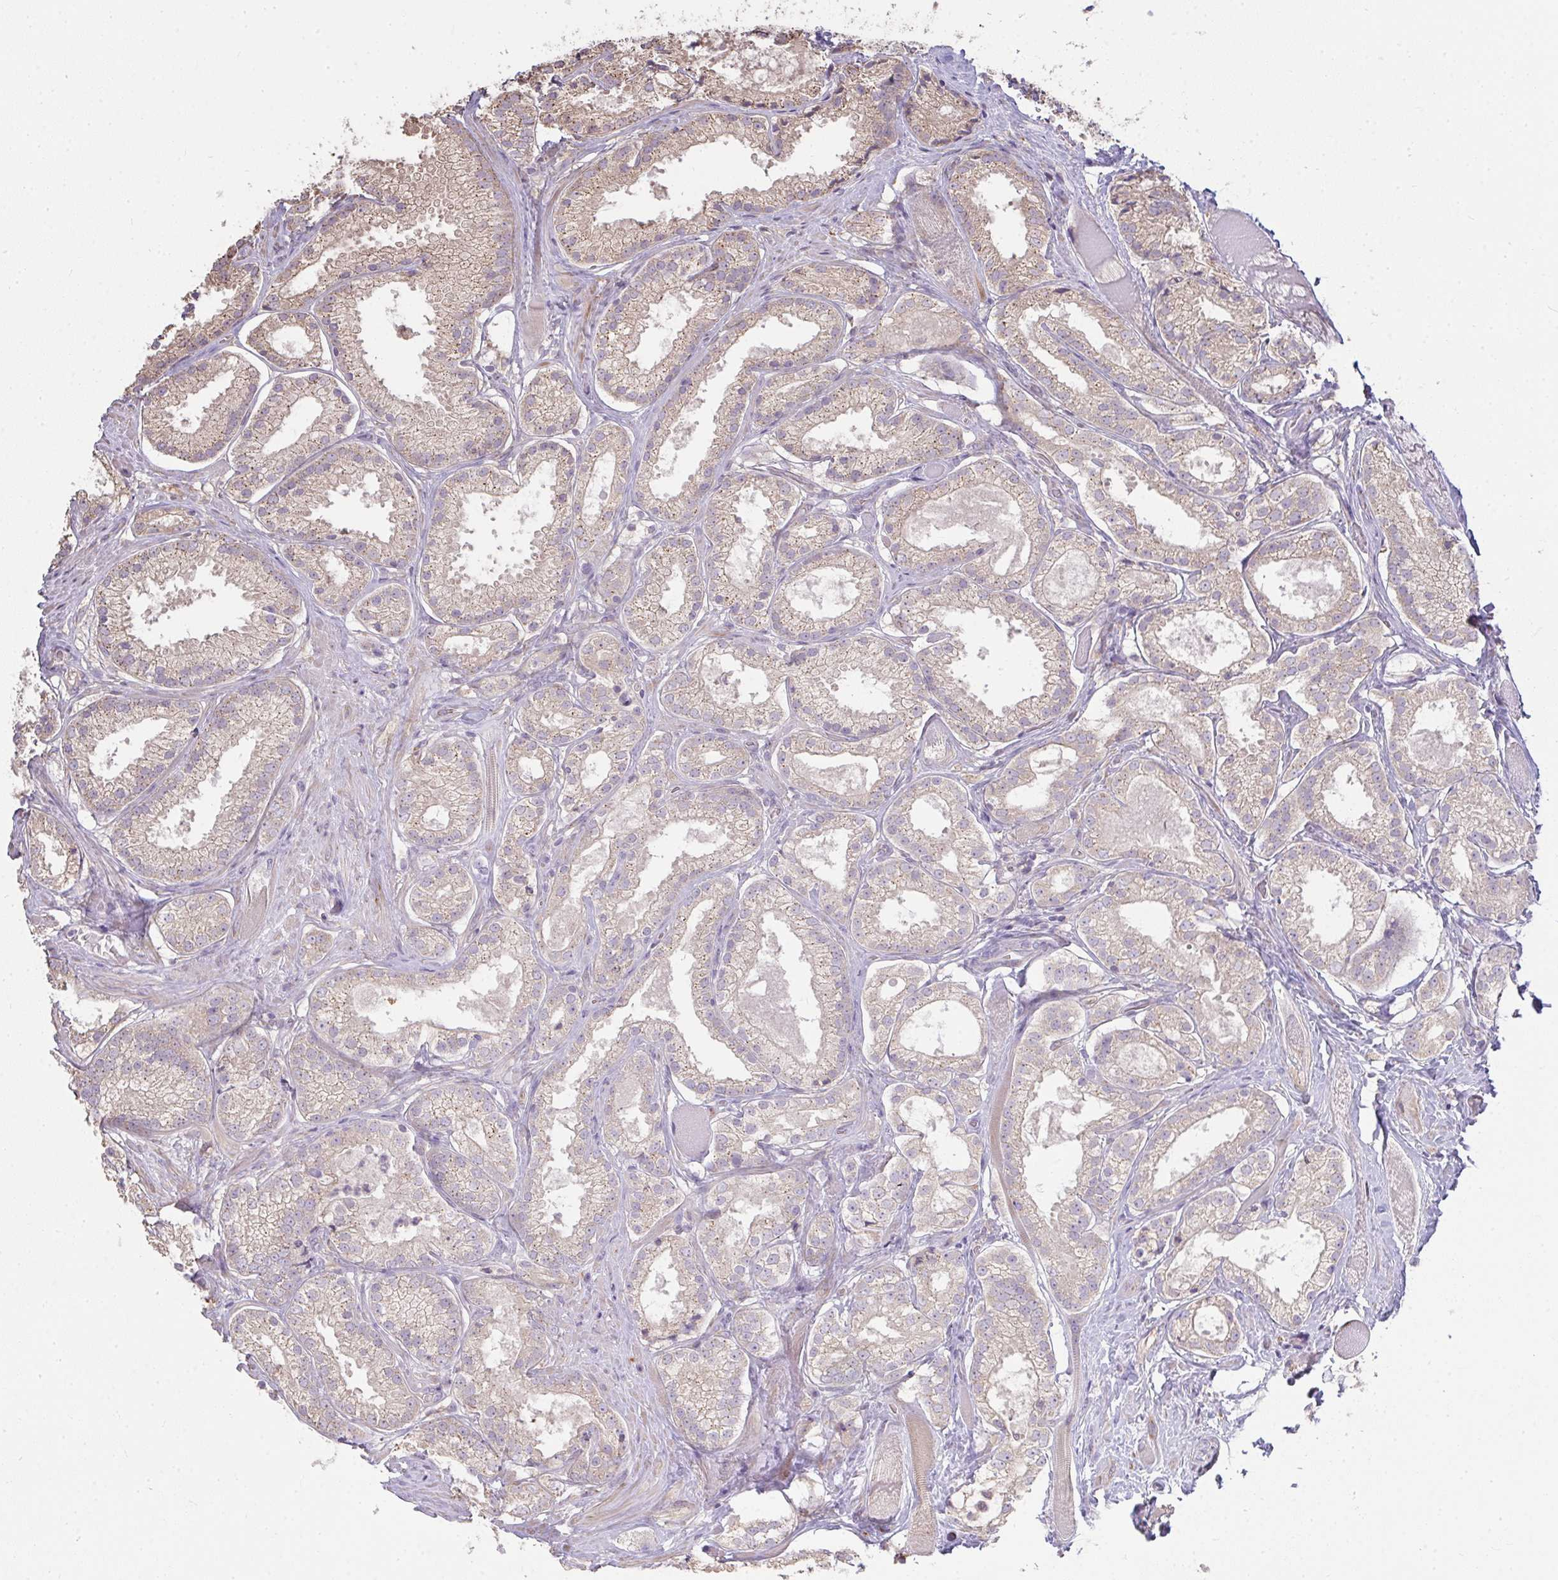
{"staining": {"intensity": "weak", "quantity": "25%-75%", "location": "cytoplasmic/membranous"}, "tissue": "prostate cancer", "cell_type": "Tumor cells", "image_type": "cancer", "snomed": [{"axis": "morphology", "description": "Adenocarcinoma, High grade"}, {"axis": "topography", "description": "Prostate"}], "caption": "There is low levels of weak cytoplasmic/membranous expression in tumor cells of high-grade adenocarcinoma (prostate), as demonstrated by immunohistochemical staining (brown color).", "gene": "BRINP3", "patient": {"sex": "male", "age": 68}}